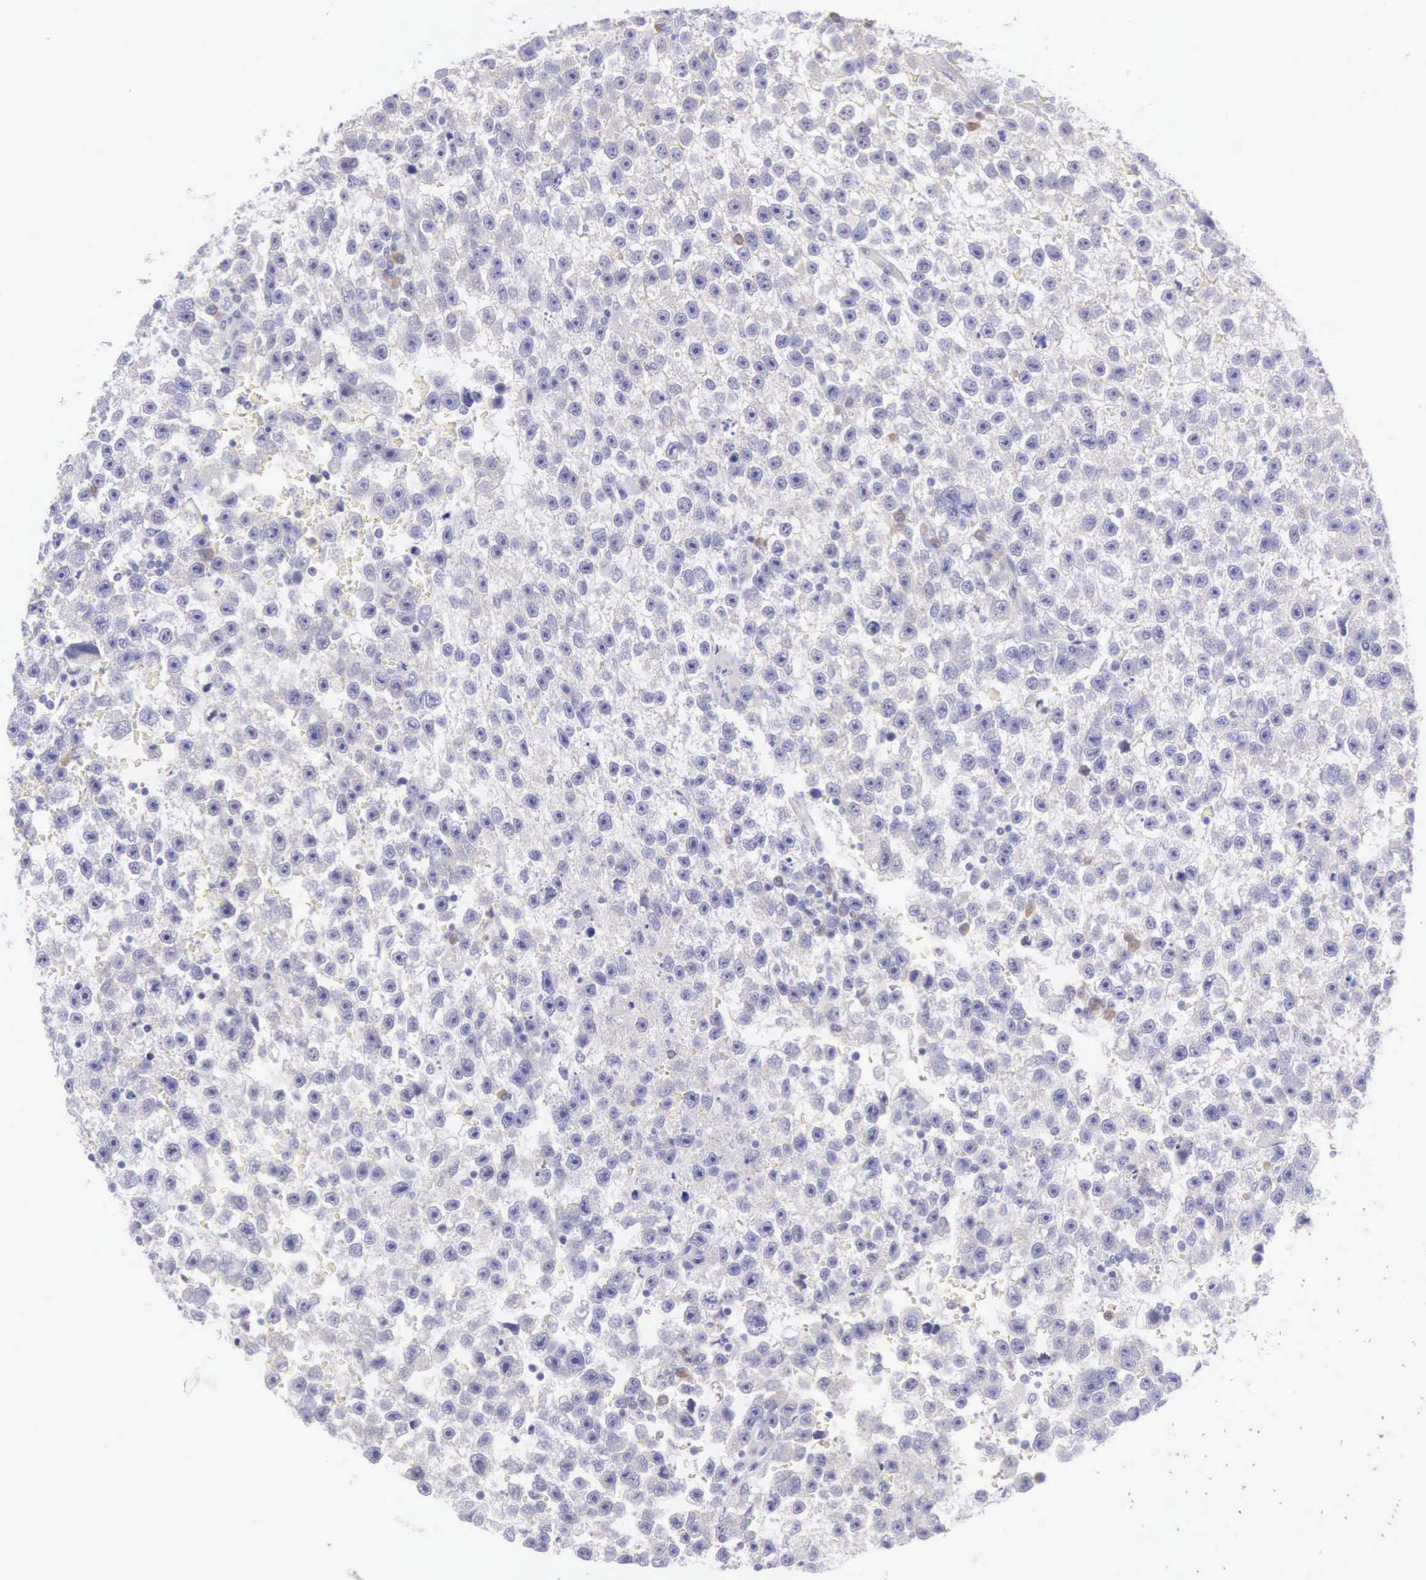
{"staining": {"intensity": "negative", "quantity": "none", "location": "none"}, "tissue": "testis cancer", "cell_type": "Tumor cells", "image_type": "cancer", "snomed": [{"axis": "morphology", "description": "Seminoma, NOS"}, {"axis": "topography", "description": "Testis"}], "caption": "High power microscopy micrograph of an immunohistochemistry (IHC) image of testis cancer, revealing no significant positivity in tumor cells. The staining is performed using DAB (3,3'-diaminobenzidine) brown chromogen with nuclei counter-stained in using hematoxylin.", "gene": "ARFGAP3", "patient": {"sex": "male", "age": 33}}